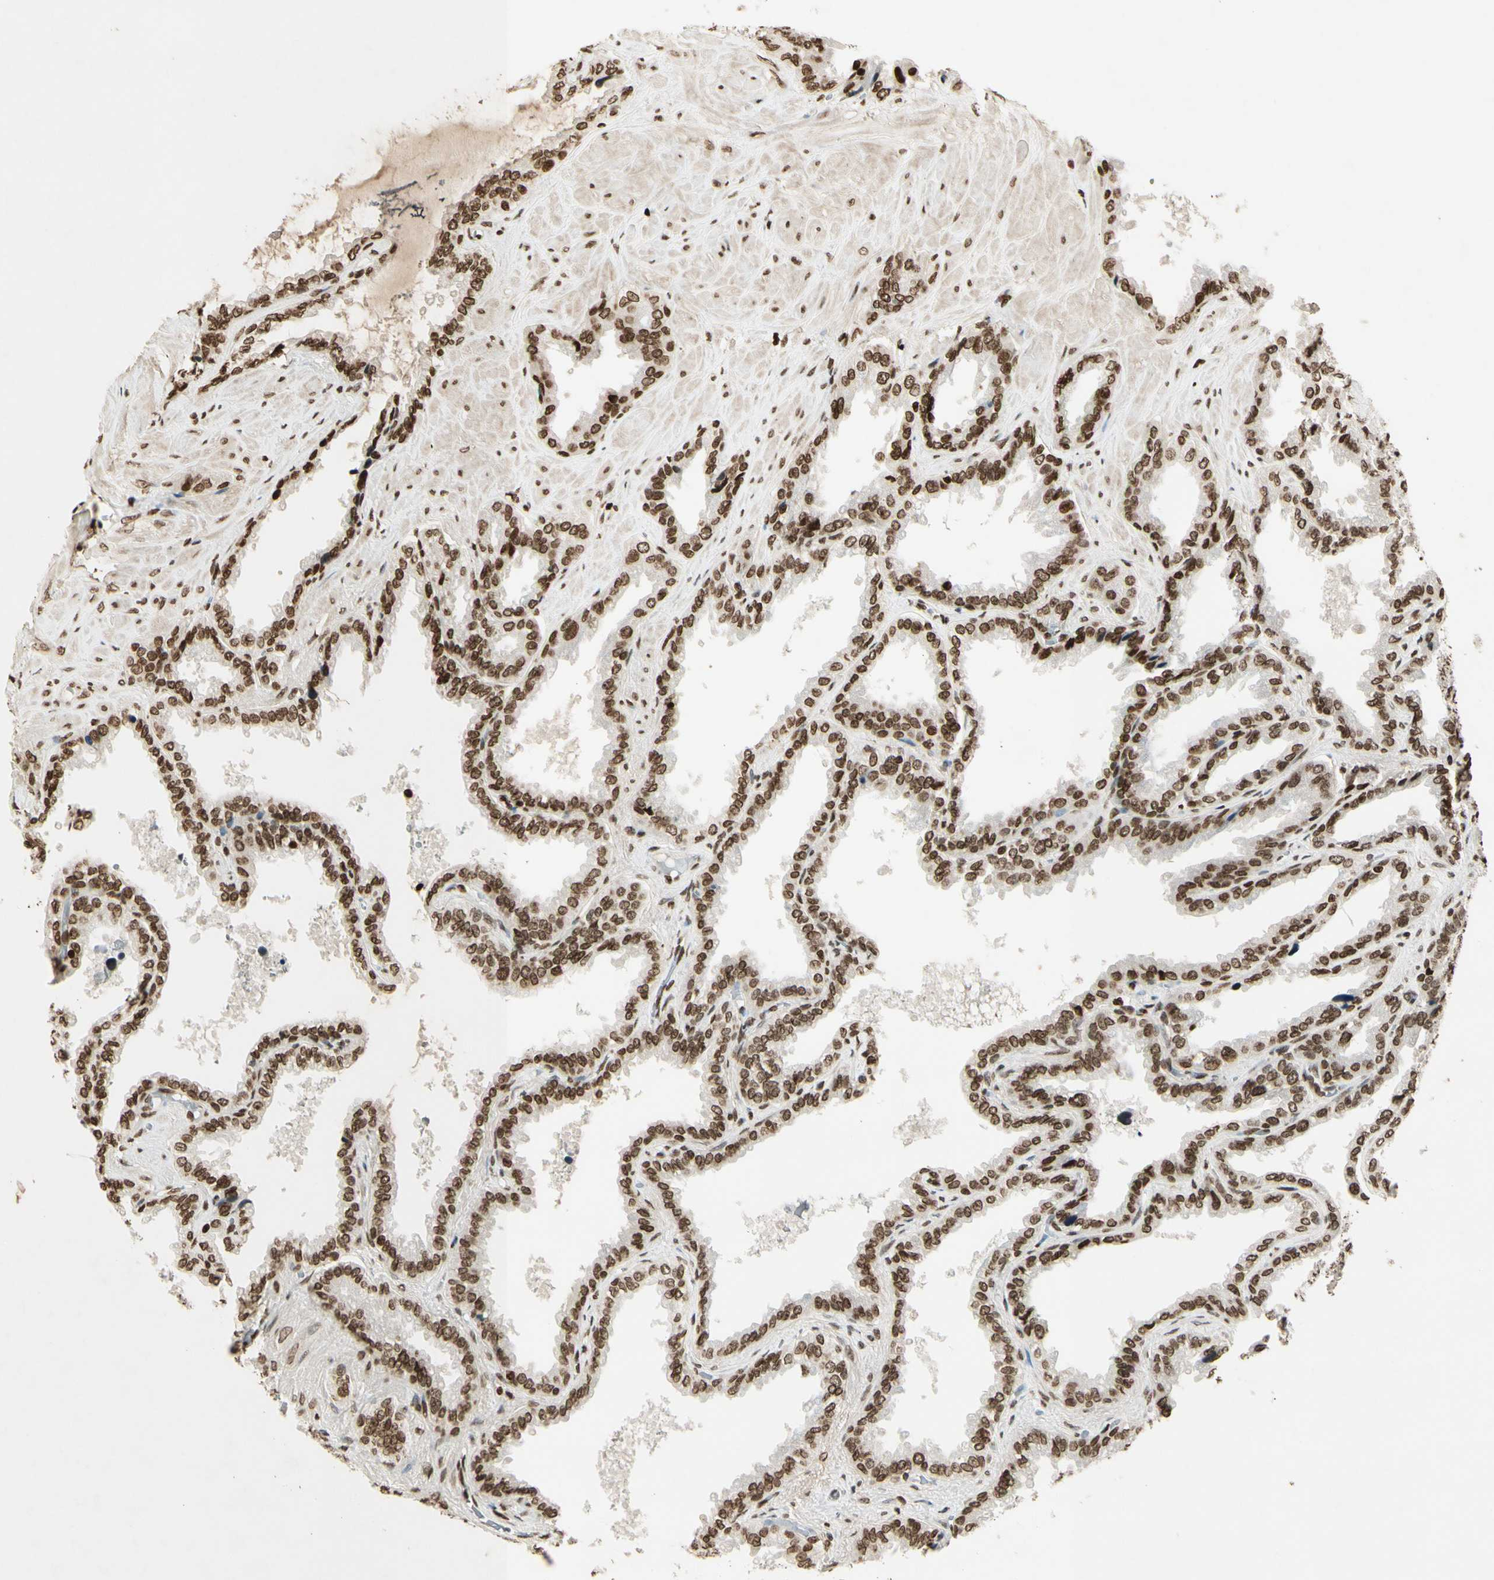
{"staining": {"intensity": "strong", "quantity": ">75%", "location": "nuclear"}, "tissue": "seminal vesicle", "cell_type": "Glandular cells", "image_type": "normal", "snomed": [{"axis": "morphology", "description": "Normal tissue, NOS"}, {"axis": "topography", "description": "Seminal veicle"}], "caption": "Immunohistochemistry photomicrograph of benign seminal vesicle stained for a protein (brown), which demonstrates high levels of strong nuclear positivity in about >75% of glandular cells.", "gene": "RORA", "patient": {"sex": "male", "age": 46}}